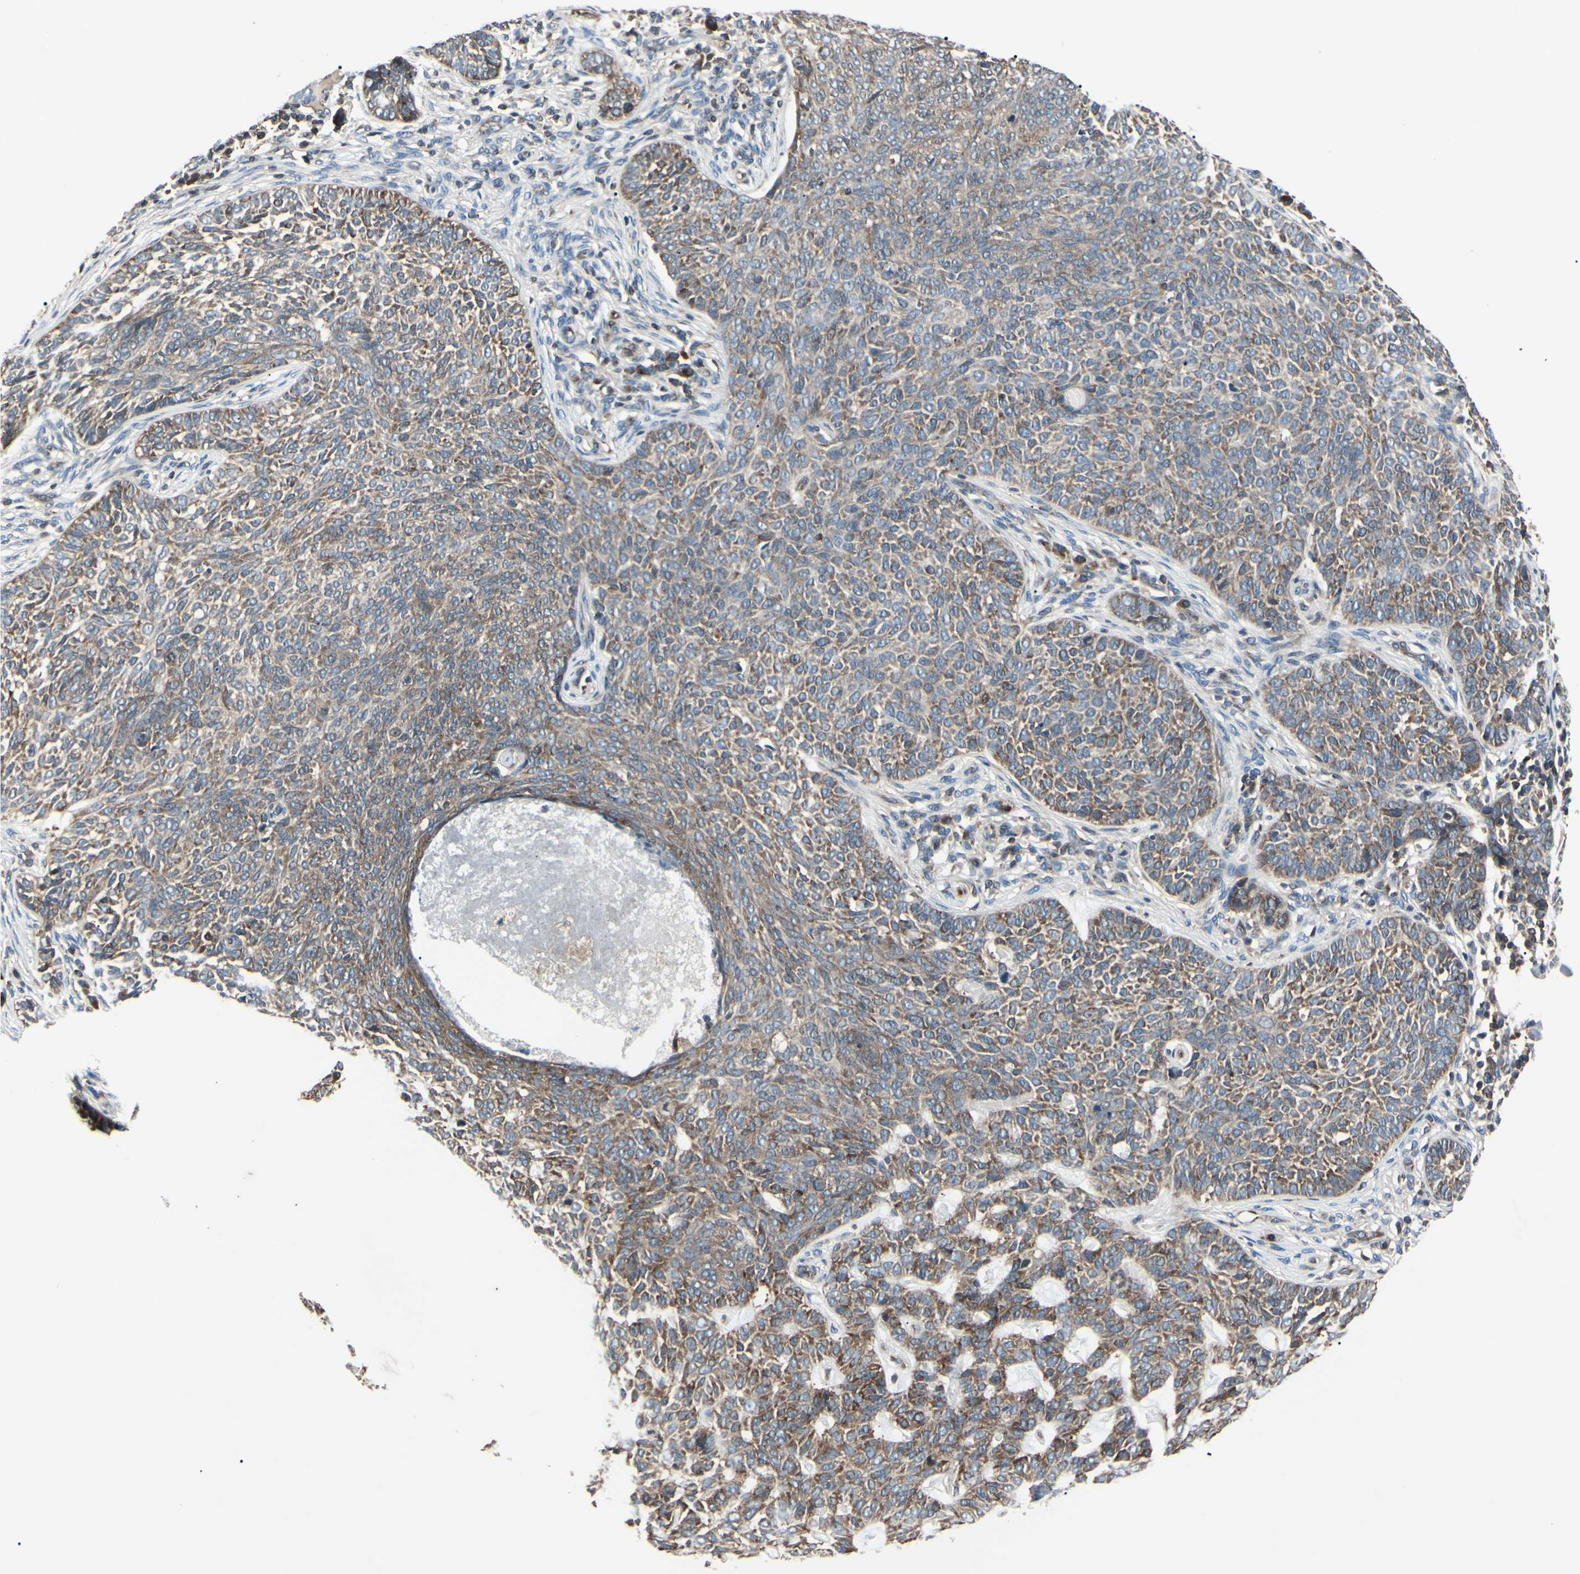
{"staining": {"intensity": "moderate", "quantity": ">75%", "location": "cytoplasmic/membranous"}, "tissue": "skin cancer", "cell_type": "Tumor cells", "image_type": "cancer", "snomed": [{"axis": "morphology", "description": "Basal cell carcinoma"}, {"axis": "topography", "description": "Skin"}], "caption": "IHC image of neoplastic tissue: human skin cancer (basal cell carcinoma) stained using IHC shows medium levels of moderate protein expression localized specifically in the cytoplasmic/membranous of tumor cells, appearing as a cytoplasmic/membranous brown color.", "gene": "MAPRE1", "patient": {"sex": "male", "age": 87}}